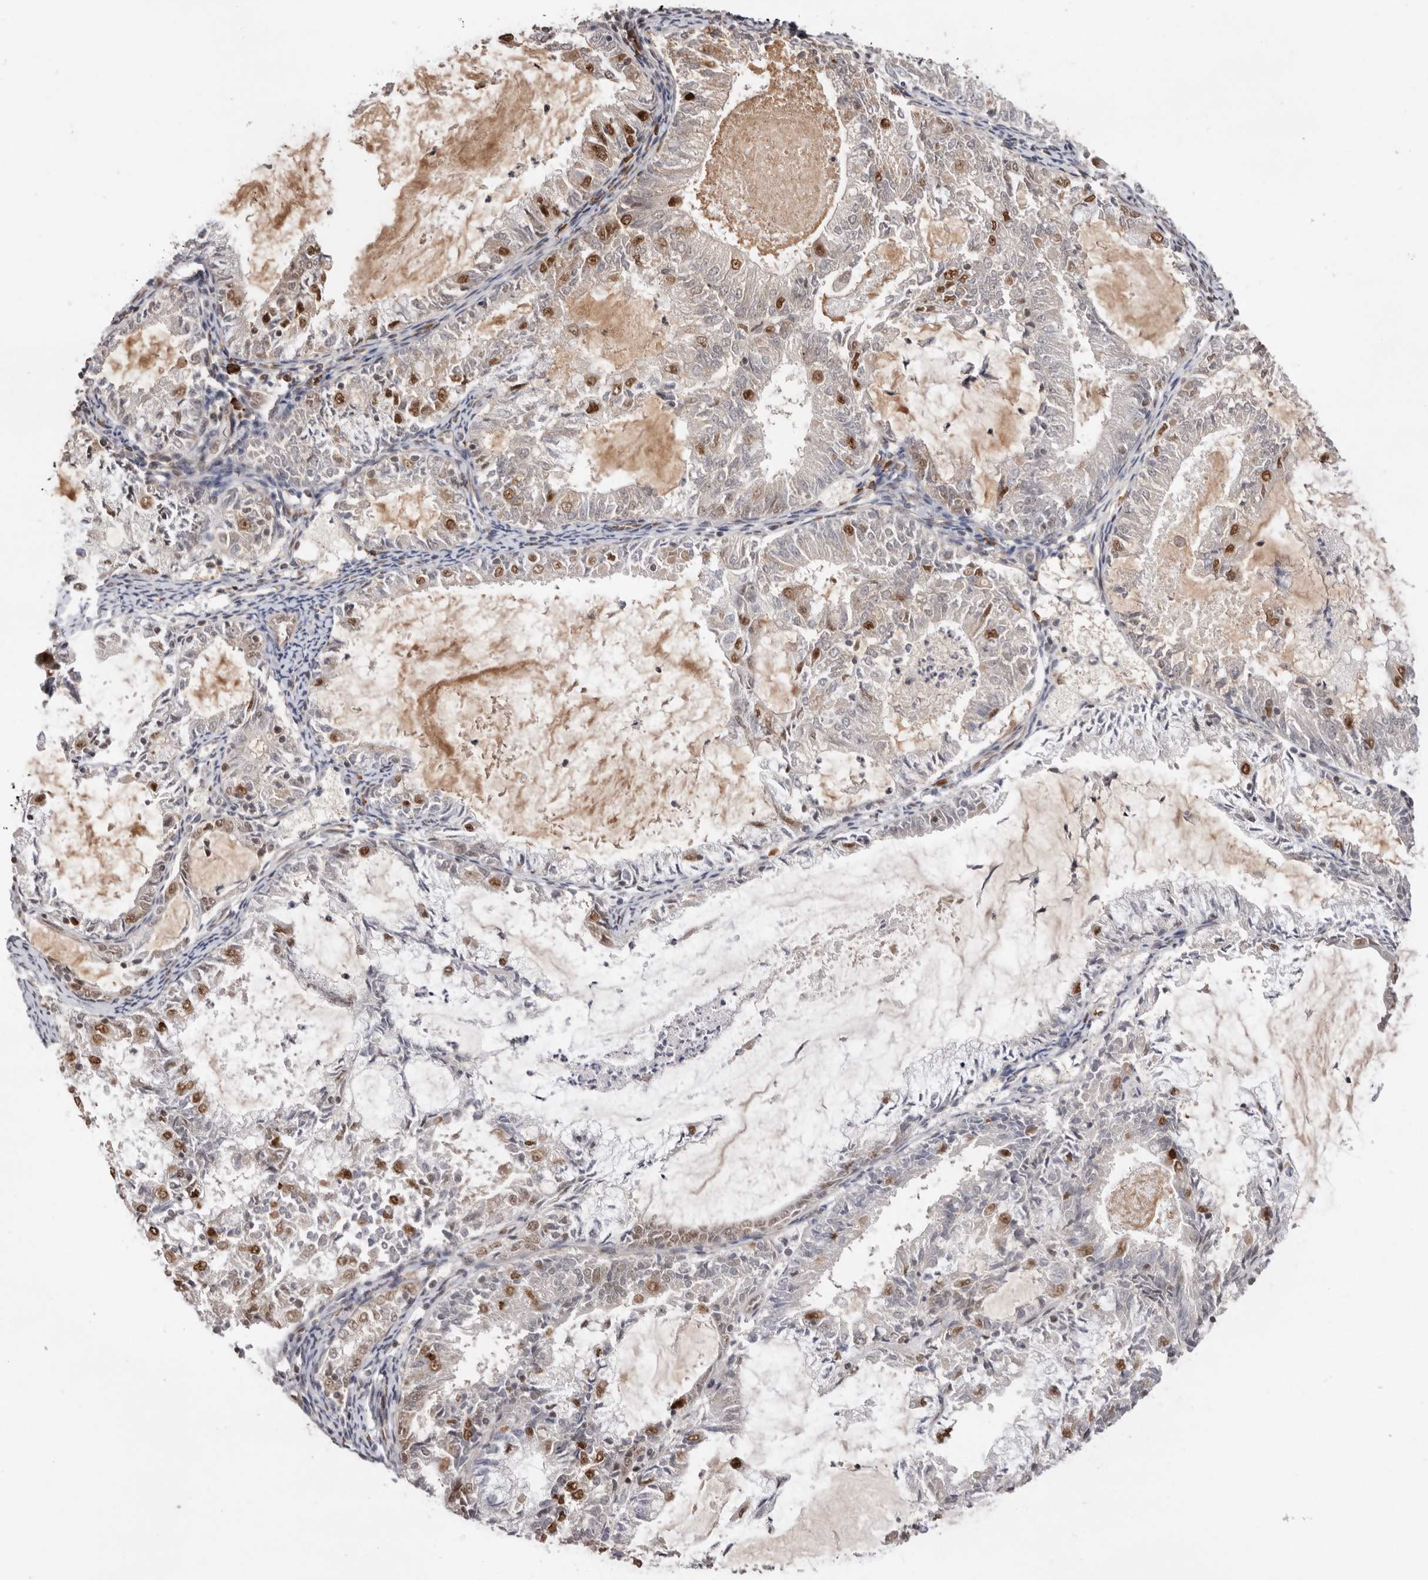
{"staining": {"intensity": "strong", "quantity": "<25%", "location": "nuclear"}, "tissue": "endometrial cancer", "cell_type": "Tumor cells", "image_type": "cancer", "snomed": [{"axis": "morphology", "description": "Adenocarcinoma, NOS"}, {"axis": "topography", "description": "Endometrium"}], "caption": "Human endometrial adenocarcinoma stained for a protein (brown) reveals strong nuclear positive expression in about <25% of tumor cells.", "gene": "CHTOP", "patient": {"sex": "female", "age": 57}}